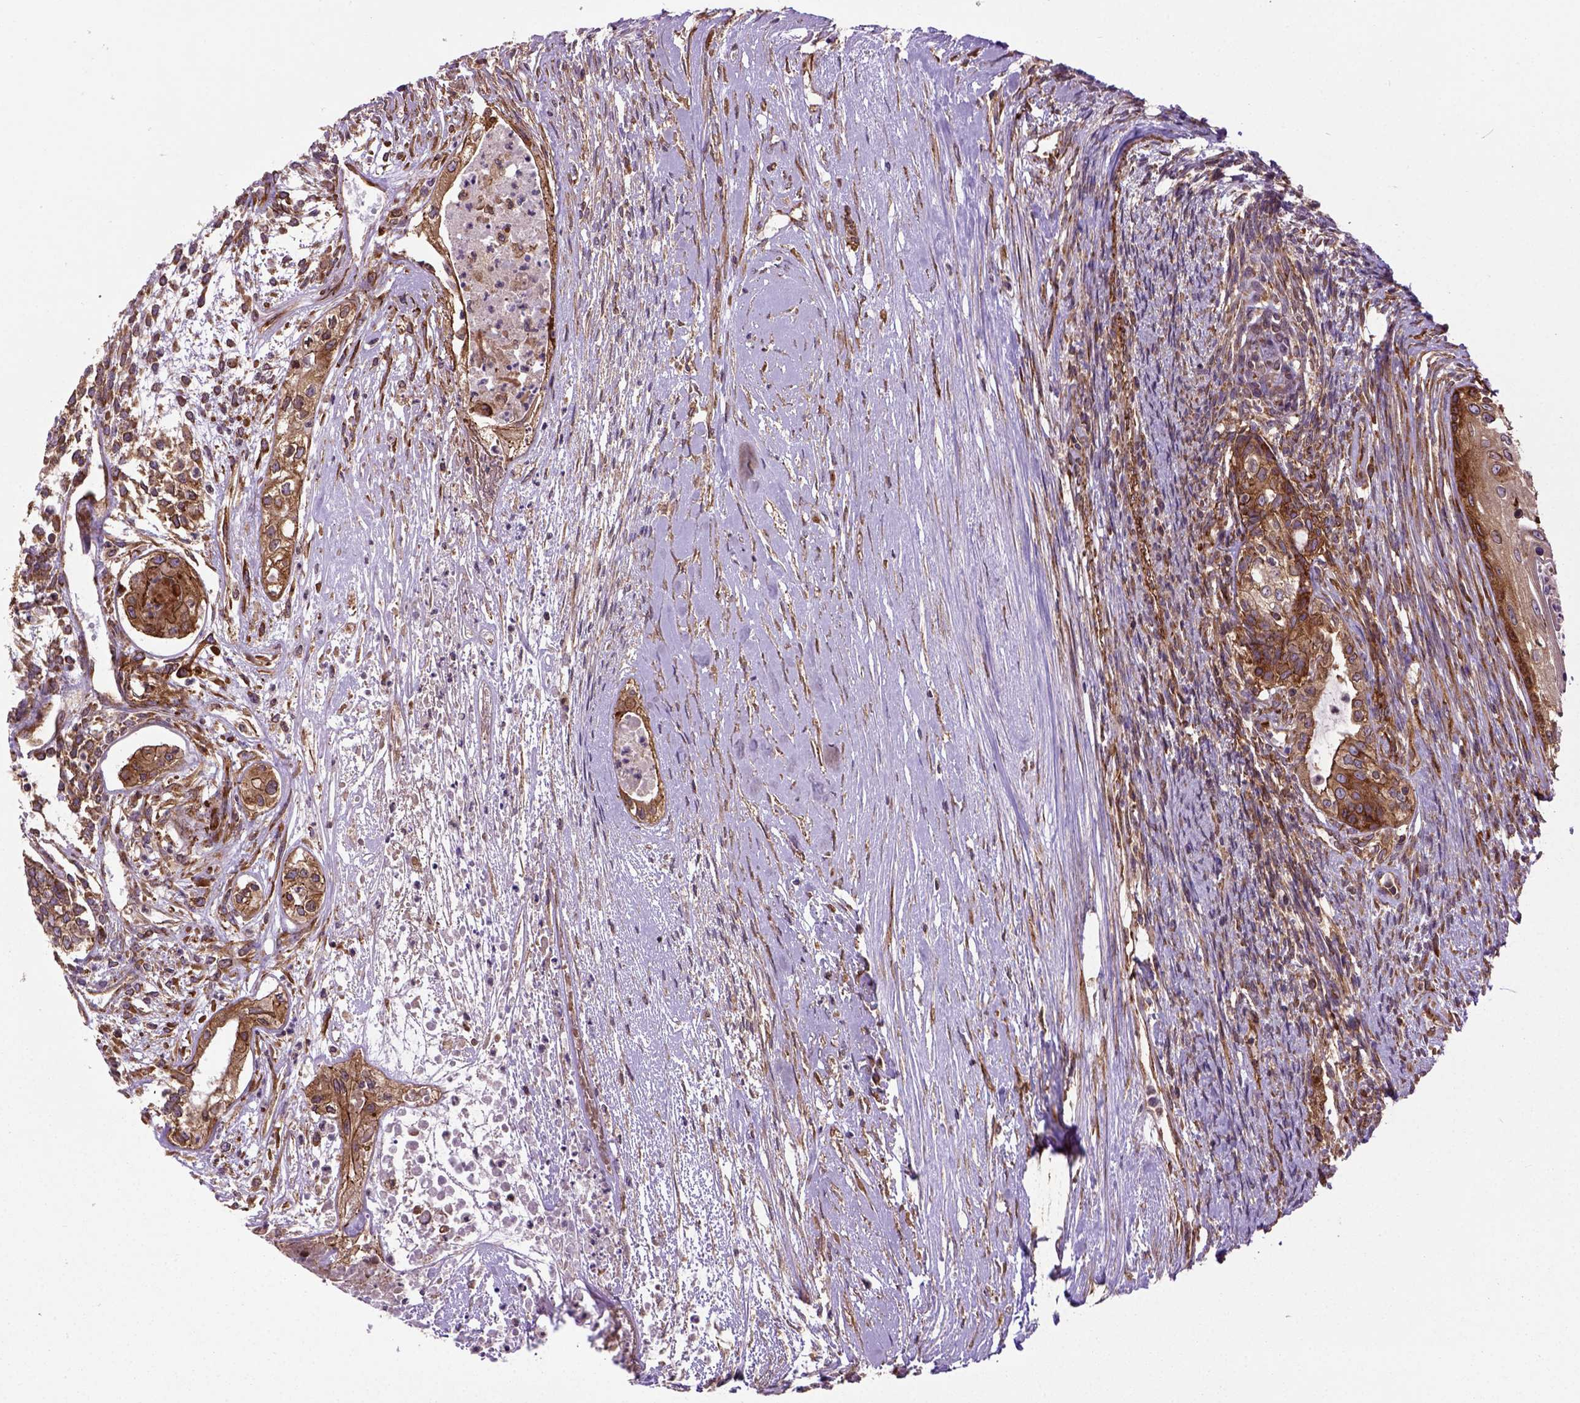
{"staining": {"intensity": "strong", "quantity": ">75%", "location": "cytoplasmic/membranous"}, "tissue": "testis cancer", "cell_type": "Tumor cells", "image_type": "cancer", "snomed": [{"axis": "morphology", "description": "Carcinoma, Embryonal, NOS"}, {"axis": "topography", "description": "Testis"}], "caption": "Protein expression analysis of testis cancer displays strong cytoplasmic/membranous positivity in about >75% of tumor cells. The protein is stained brown, and the nuclei are stained in blue (DAB IHC with brightfield microscopy, high magnification).", "gene": "CAPRIN1", "patient": {"sex": "male", "age": 37}}